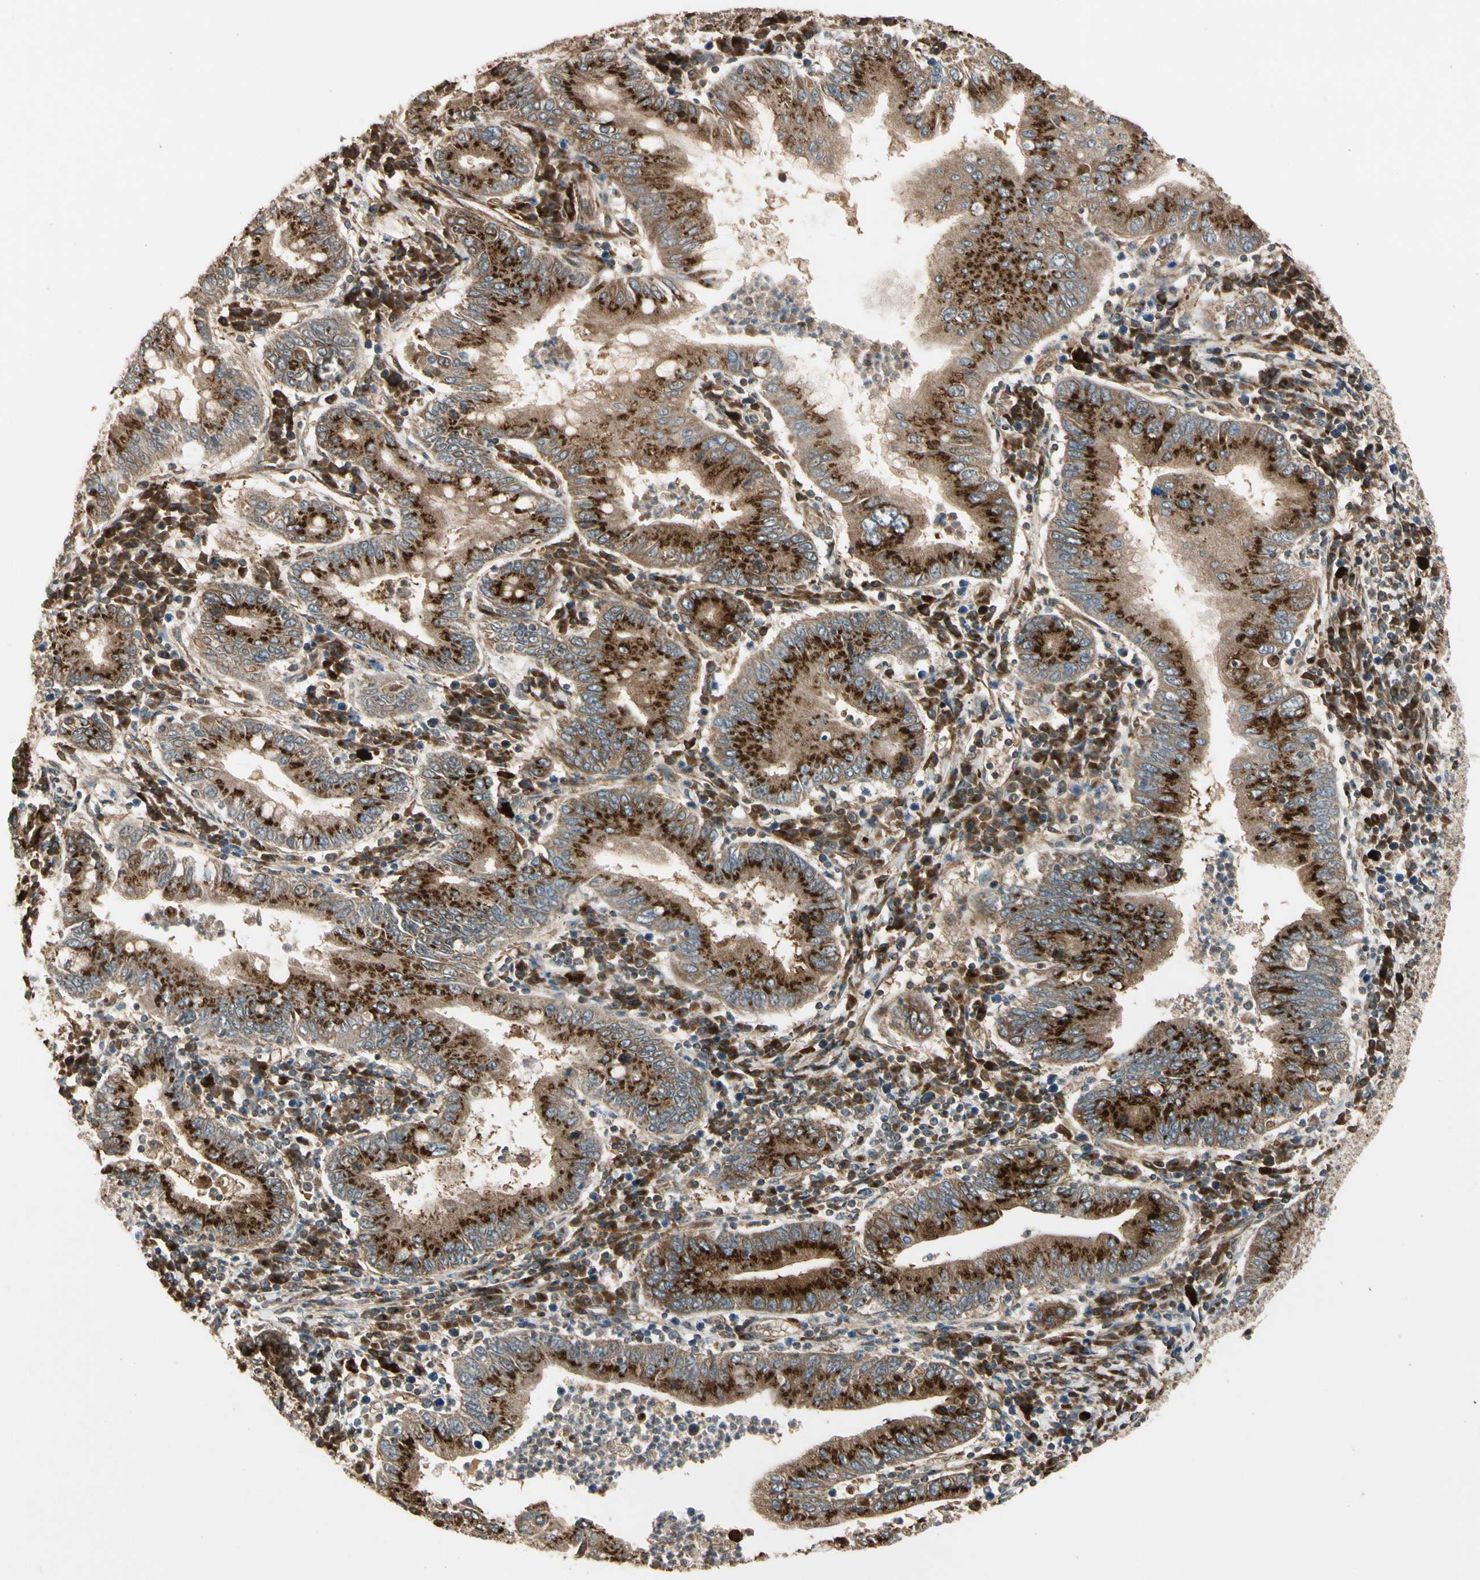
{"staining": {"intensity": "strong", "quantity": ">75%", "location": "cytoplasmic/membranous"}, "tissue": "stomach cancer", "cell_type": "Tumor cells", "image_type": "cancer", "snomed": [{"axis": "morphology", "description": "Normal tissue, NOS"}, {"axis": "morphology", "description": "Adenocarcinoma, NOS"}, {"axis": "topography", "description": "Esophagus"}, {"axis": "topography", "description": "Stomach, upper"}, {"axis": "topography", "description": "Peripheral nerve tissue"}], "caption": "High-magnification brightfield microscopy of adenocarcinoma (stomach) stained with DAB (brown) and counterstained with hematoxylin (blue). tumor cells exhibit strong cytoplasmic/membranous staining is seen in about>75% of cells.", "gene": "GCK", "patient": {"sex": "male", "age": 62}}